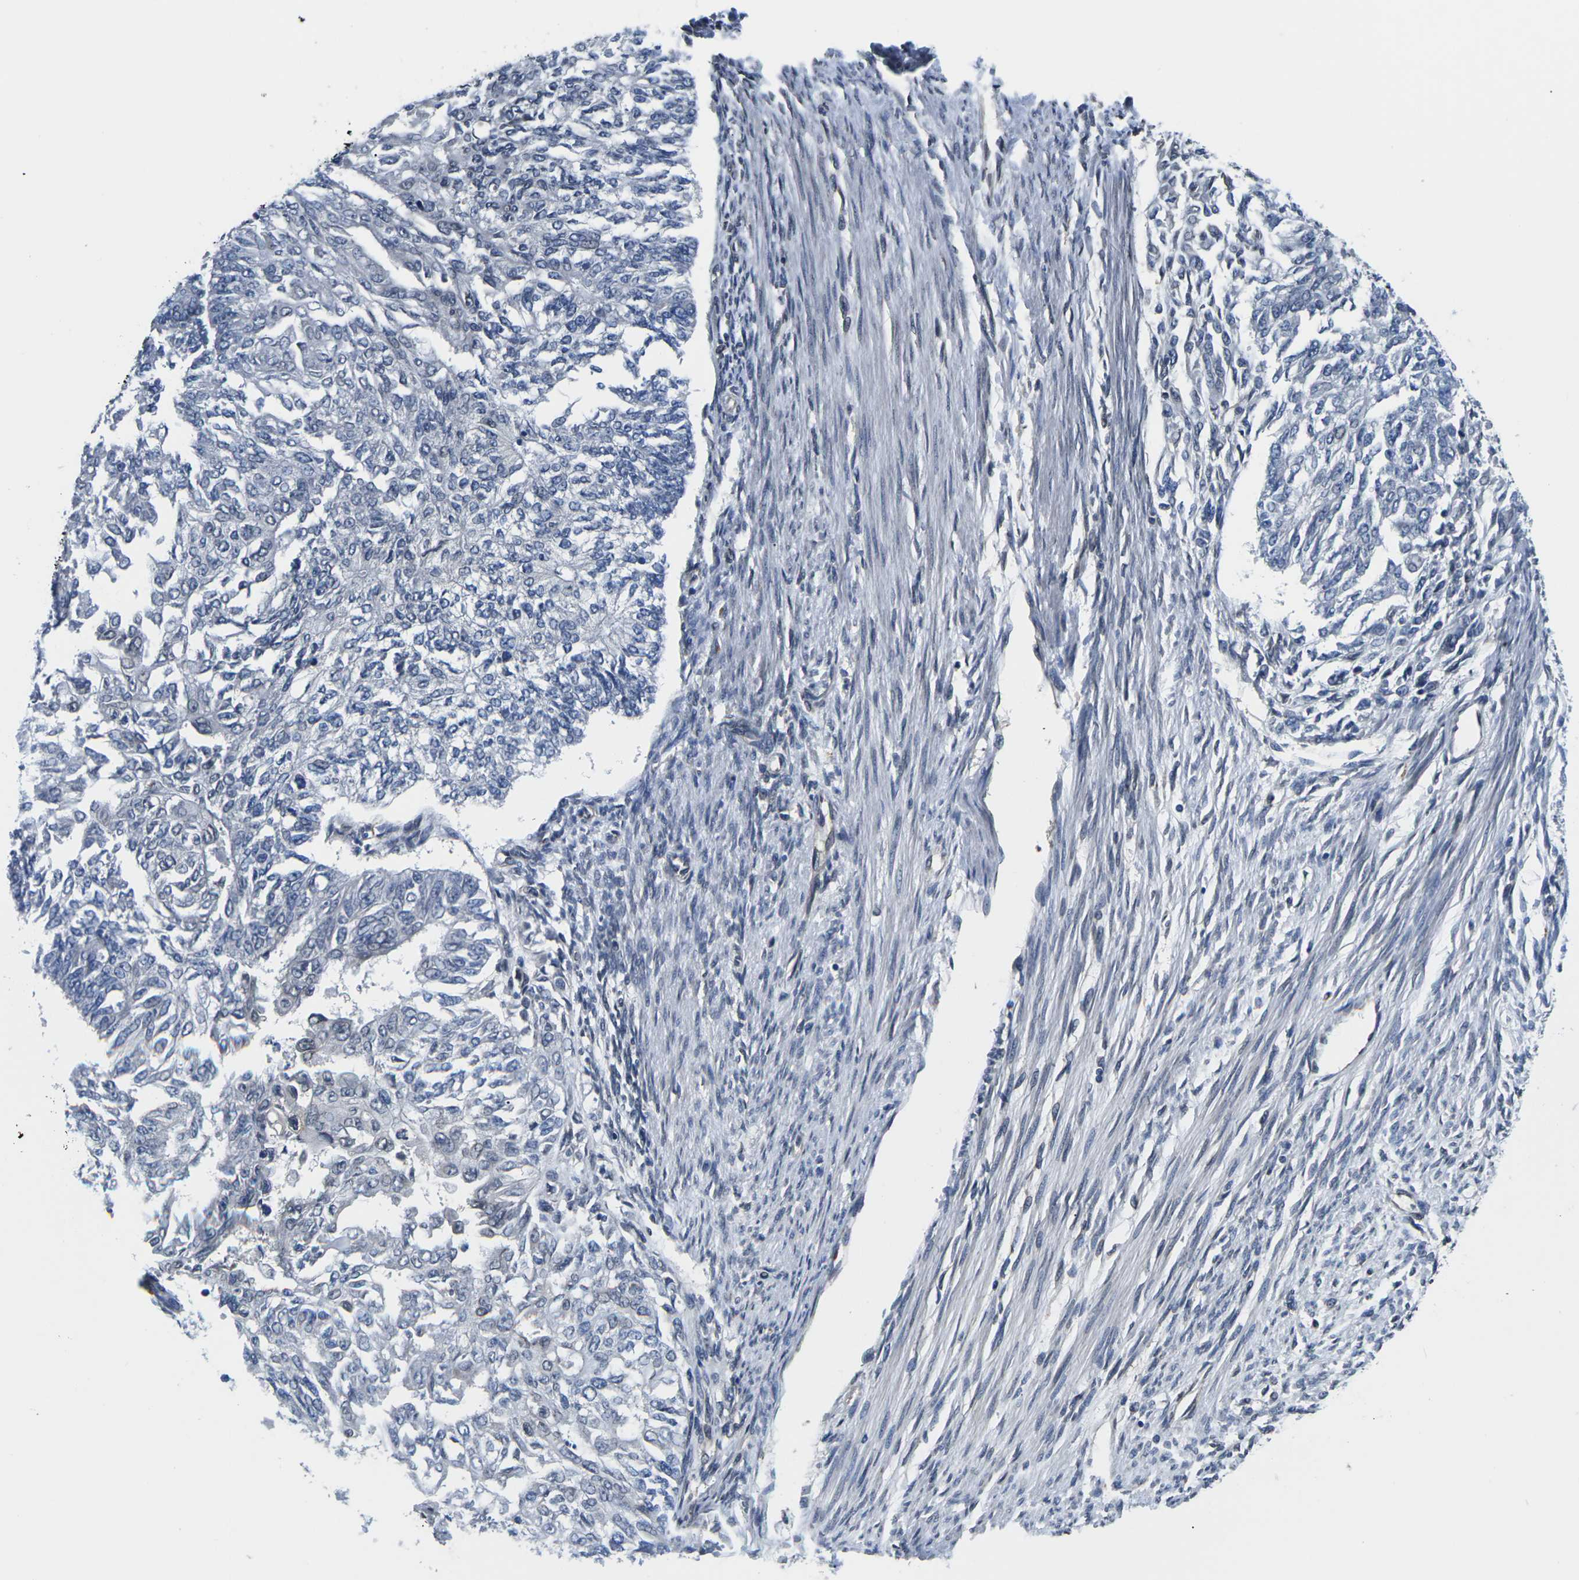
{"staining": {"intensity": "negative", "quantity": "none", "location": "none"}, "tissue": "endometrial cancer", "cell_type": "Tumor cells", "image_type": "cancer", "snomed": [{"axis": "morphology", "description": "Adenocarcinoma, NOS"}, {"axis": "topography", "description": "Endometrium"}], "caption": "An immunohistochemistry (IHC) histopathology image of adenocarcinoma (endometrial) is shown. There is no staining in tumor cells of adenocarcinoma (endometrial).", "gene": "SNX10", "patient": {"sex": "female", "age": 32}}